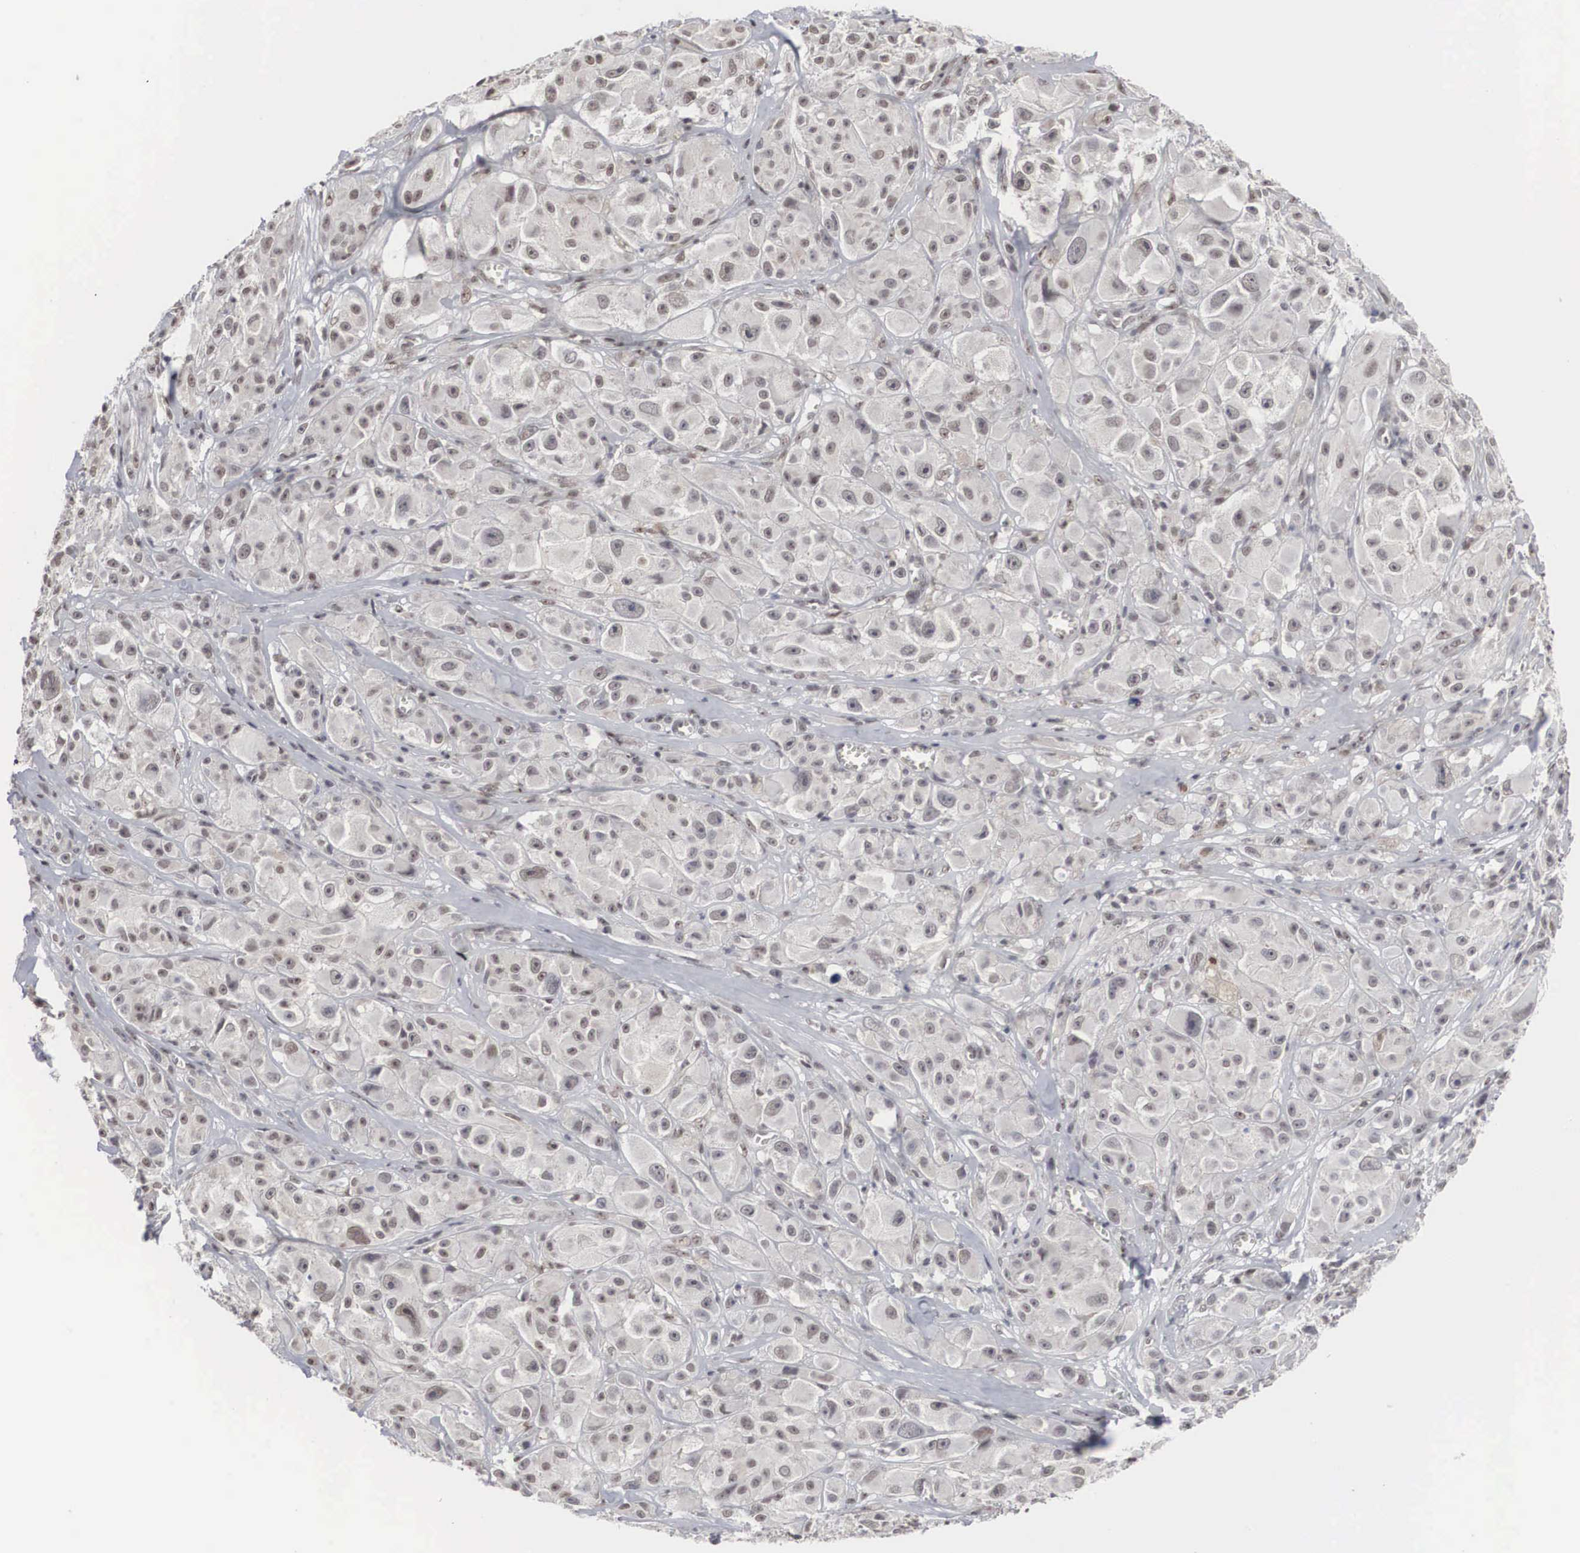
{"staining": {"intensity": "weak", "quantity": "25%-75%", "location": "nuclear"}, "tissue": "melanoma", "cell_type": "Tumor cells", "image_type": "cancer", "snomed": [{"axis": "morphology", "description": "Malignant melanoma, NOS"}, {"axis": "topography", "description": "Skin"}], "caption": "Melanoma stained with a brown dye exhibits weak nuclear positive positivity in approximately 25%-75% of tumor cells.", "gene": "AUTS2", "patient": {"sex": "male", "age": 56}}